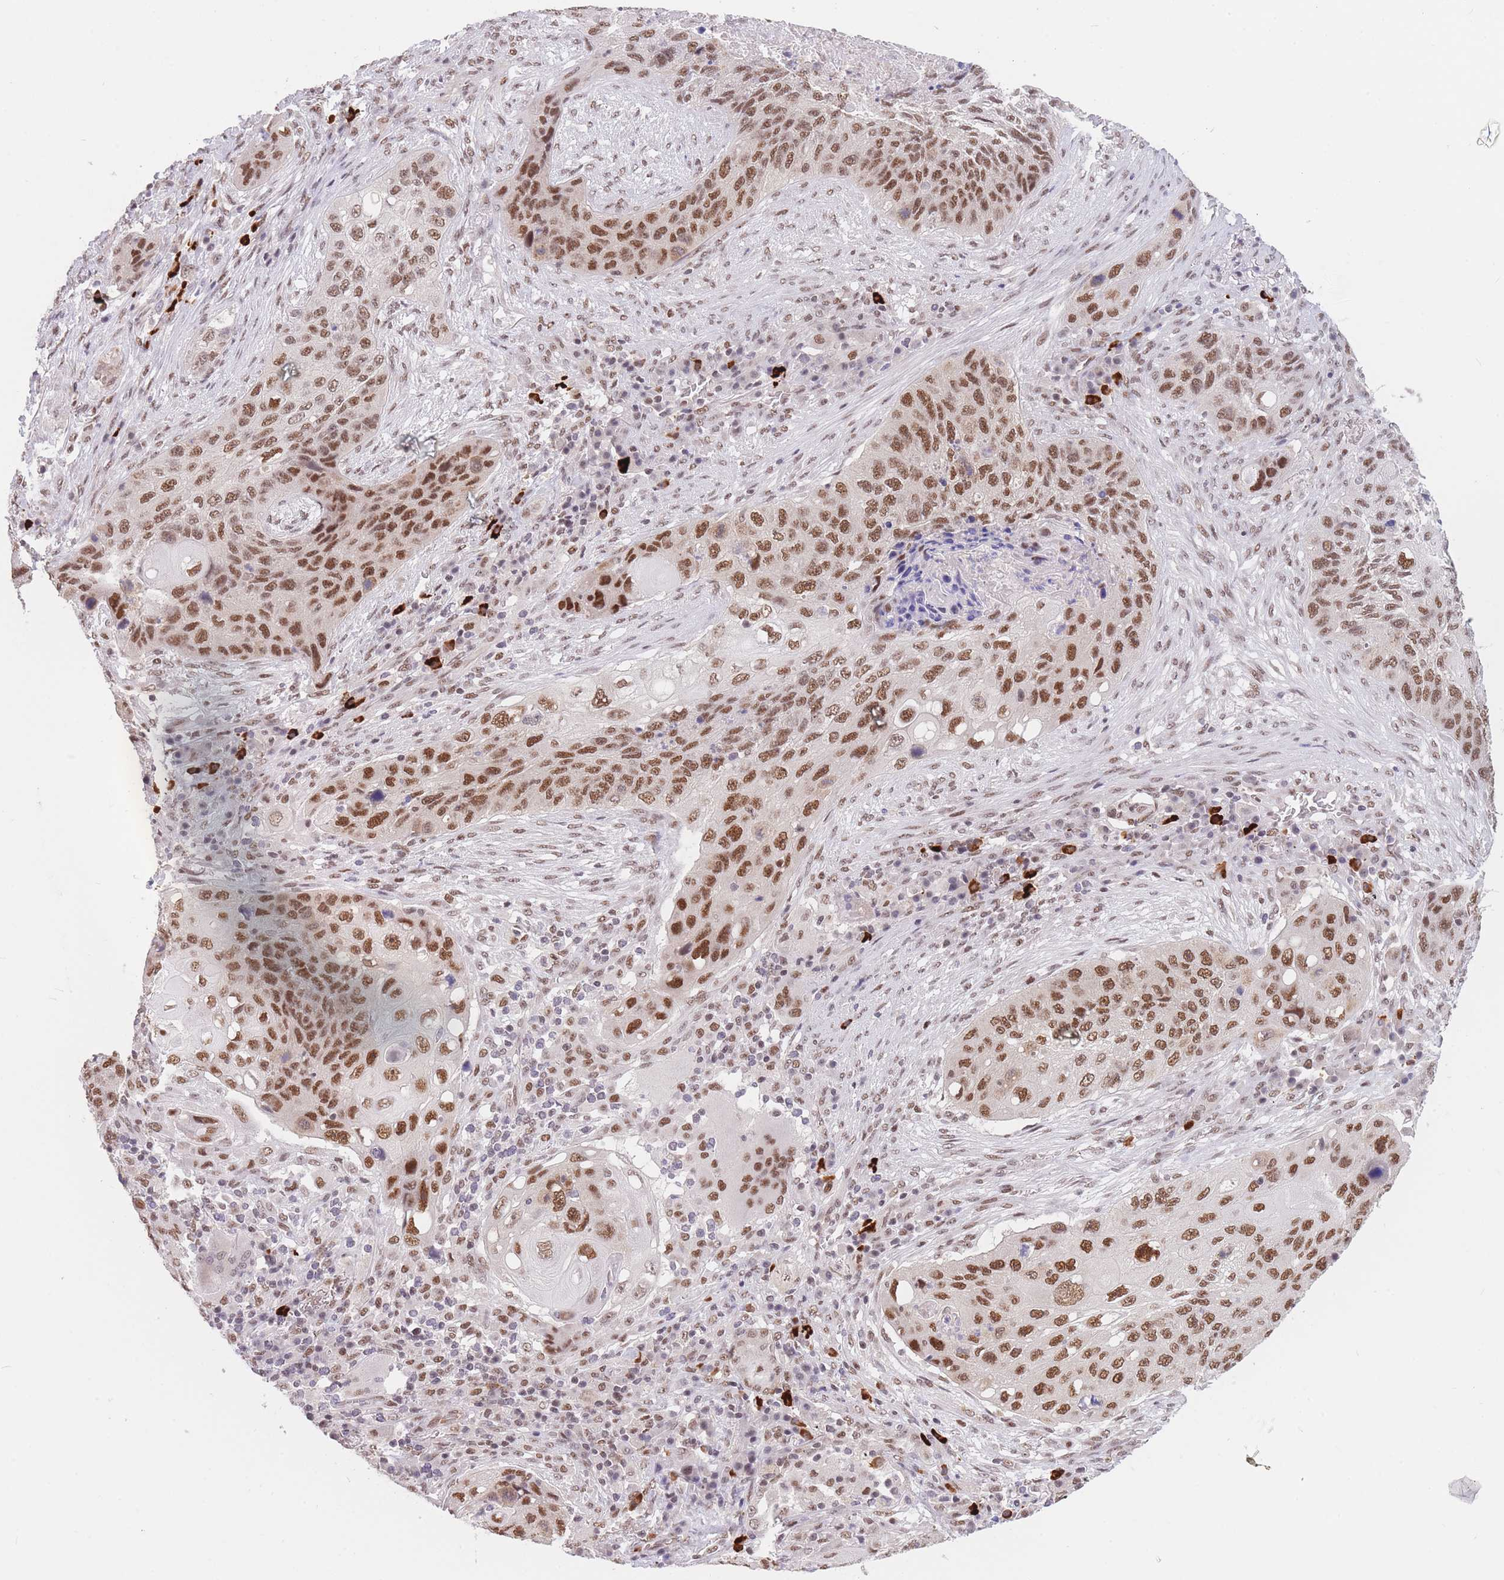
{"staining": {"intensity": "moderate", "quantity": ">75%", "location": "nuclear"}, "tissue": "lung cancer", "cell_type": "Tumor cells", "image_type": "cancer", "snomed": [{"axis": "morphology", "description": "Squamous cell carcinoma, NOS"}, {"axis": "topography", "description": "Lung"}], "caption": "Protein staining of squamous cell carcinoma (lung) tissue demonstrates moderate nuclear positivity in about >75% of tumor cells.", "gene": "SMAD9", "patient": {"sex": "female", "age": 63}}